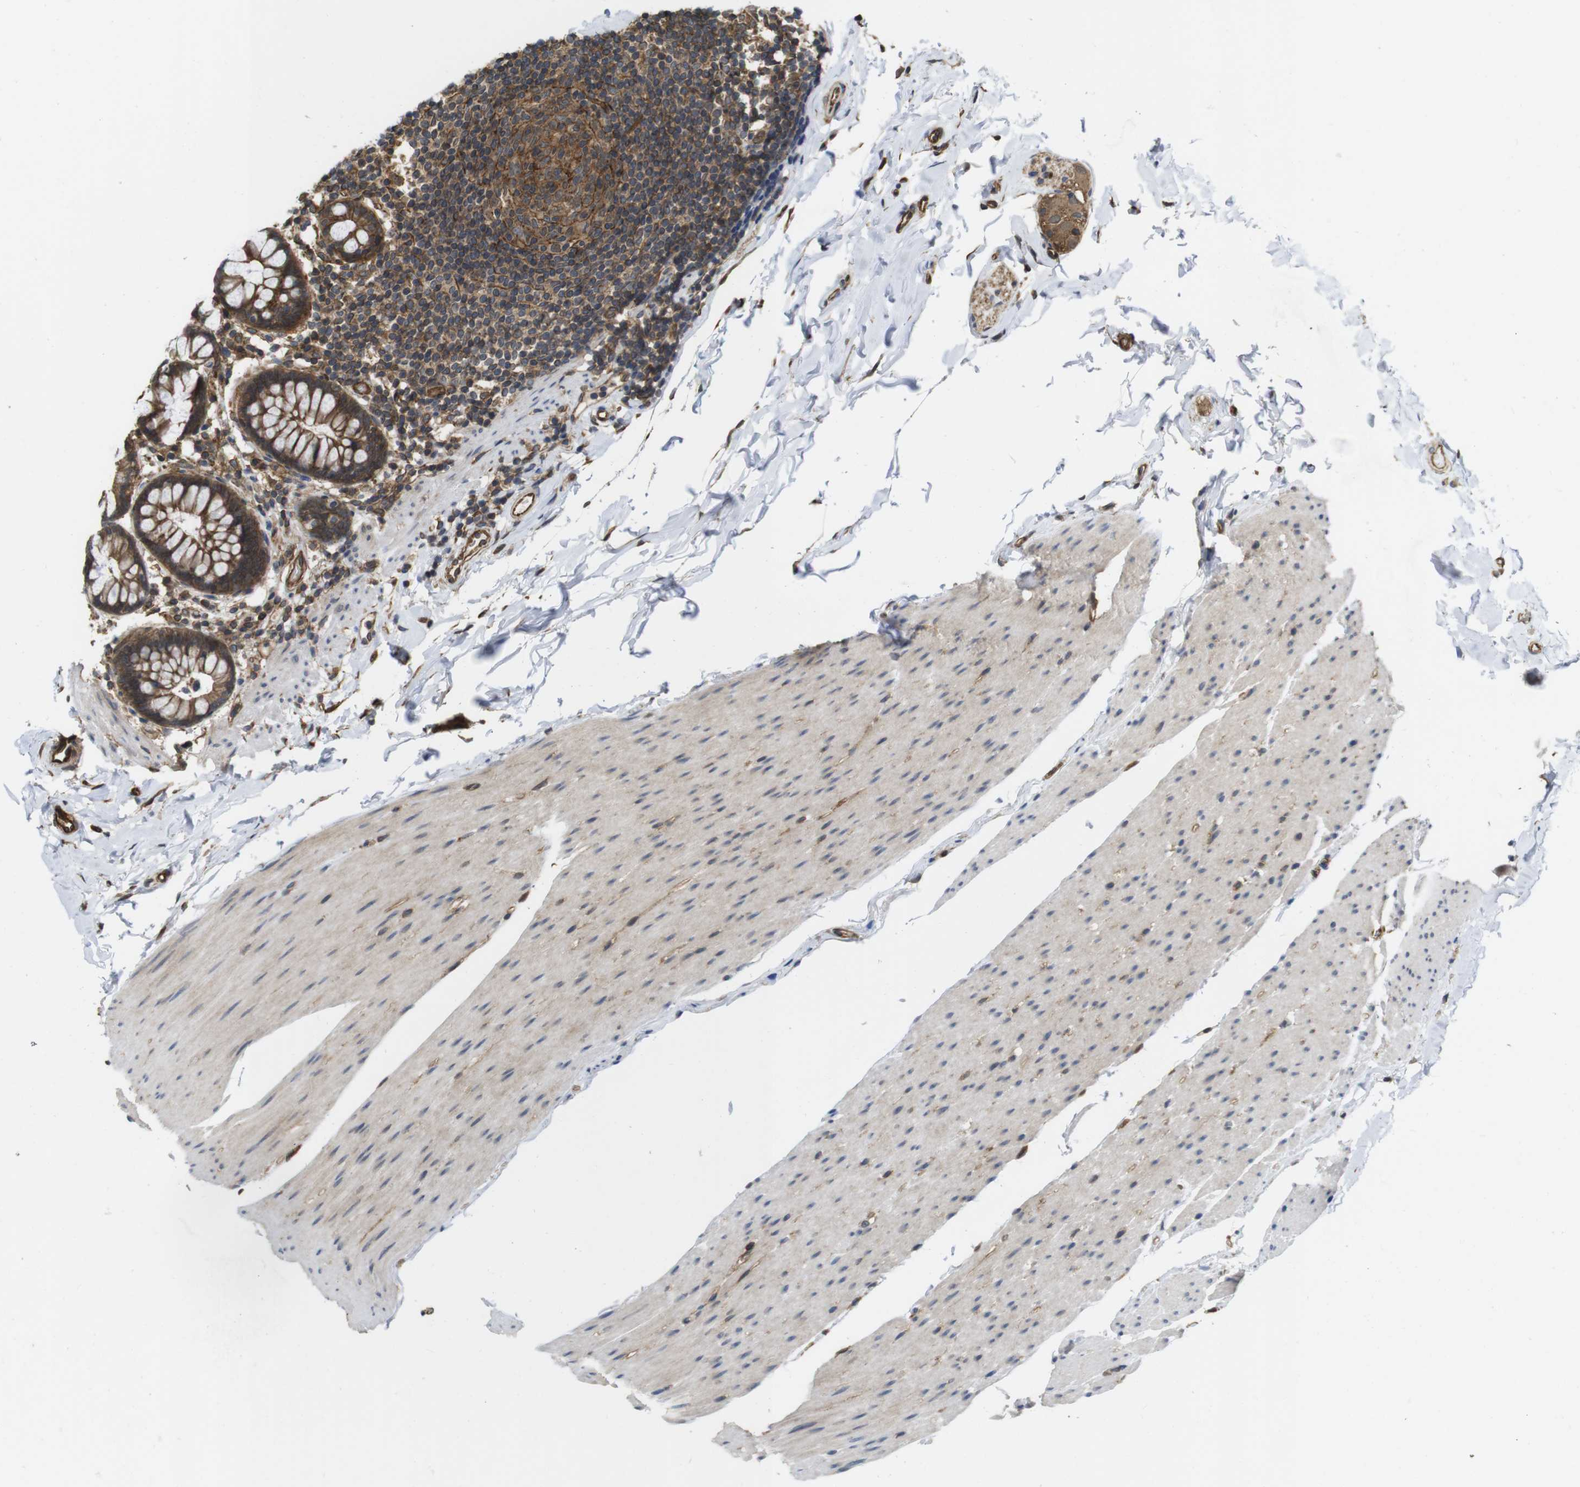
{"staining": {"intensity": "strong", "quantity": "25%-75%", "location": "cytoplasmic/membranous"}, "tissue": "colon", "cell_type": "Endothelial cells", "image_type": "normal", "snomed": [{"axis": "morphology", "description": "Normal tissue, NOS"}, {"axis": "topography", "description": "Colon"}], "caption": "Brown immunohistochemical staining in benign colon demonstrates strong cytoplasmic/membranous positivity in about 25%-75% of endothelial cells.", "gene": "ZDHHC5", "patient": {"sex": "female", "age": 80}}